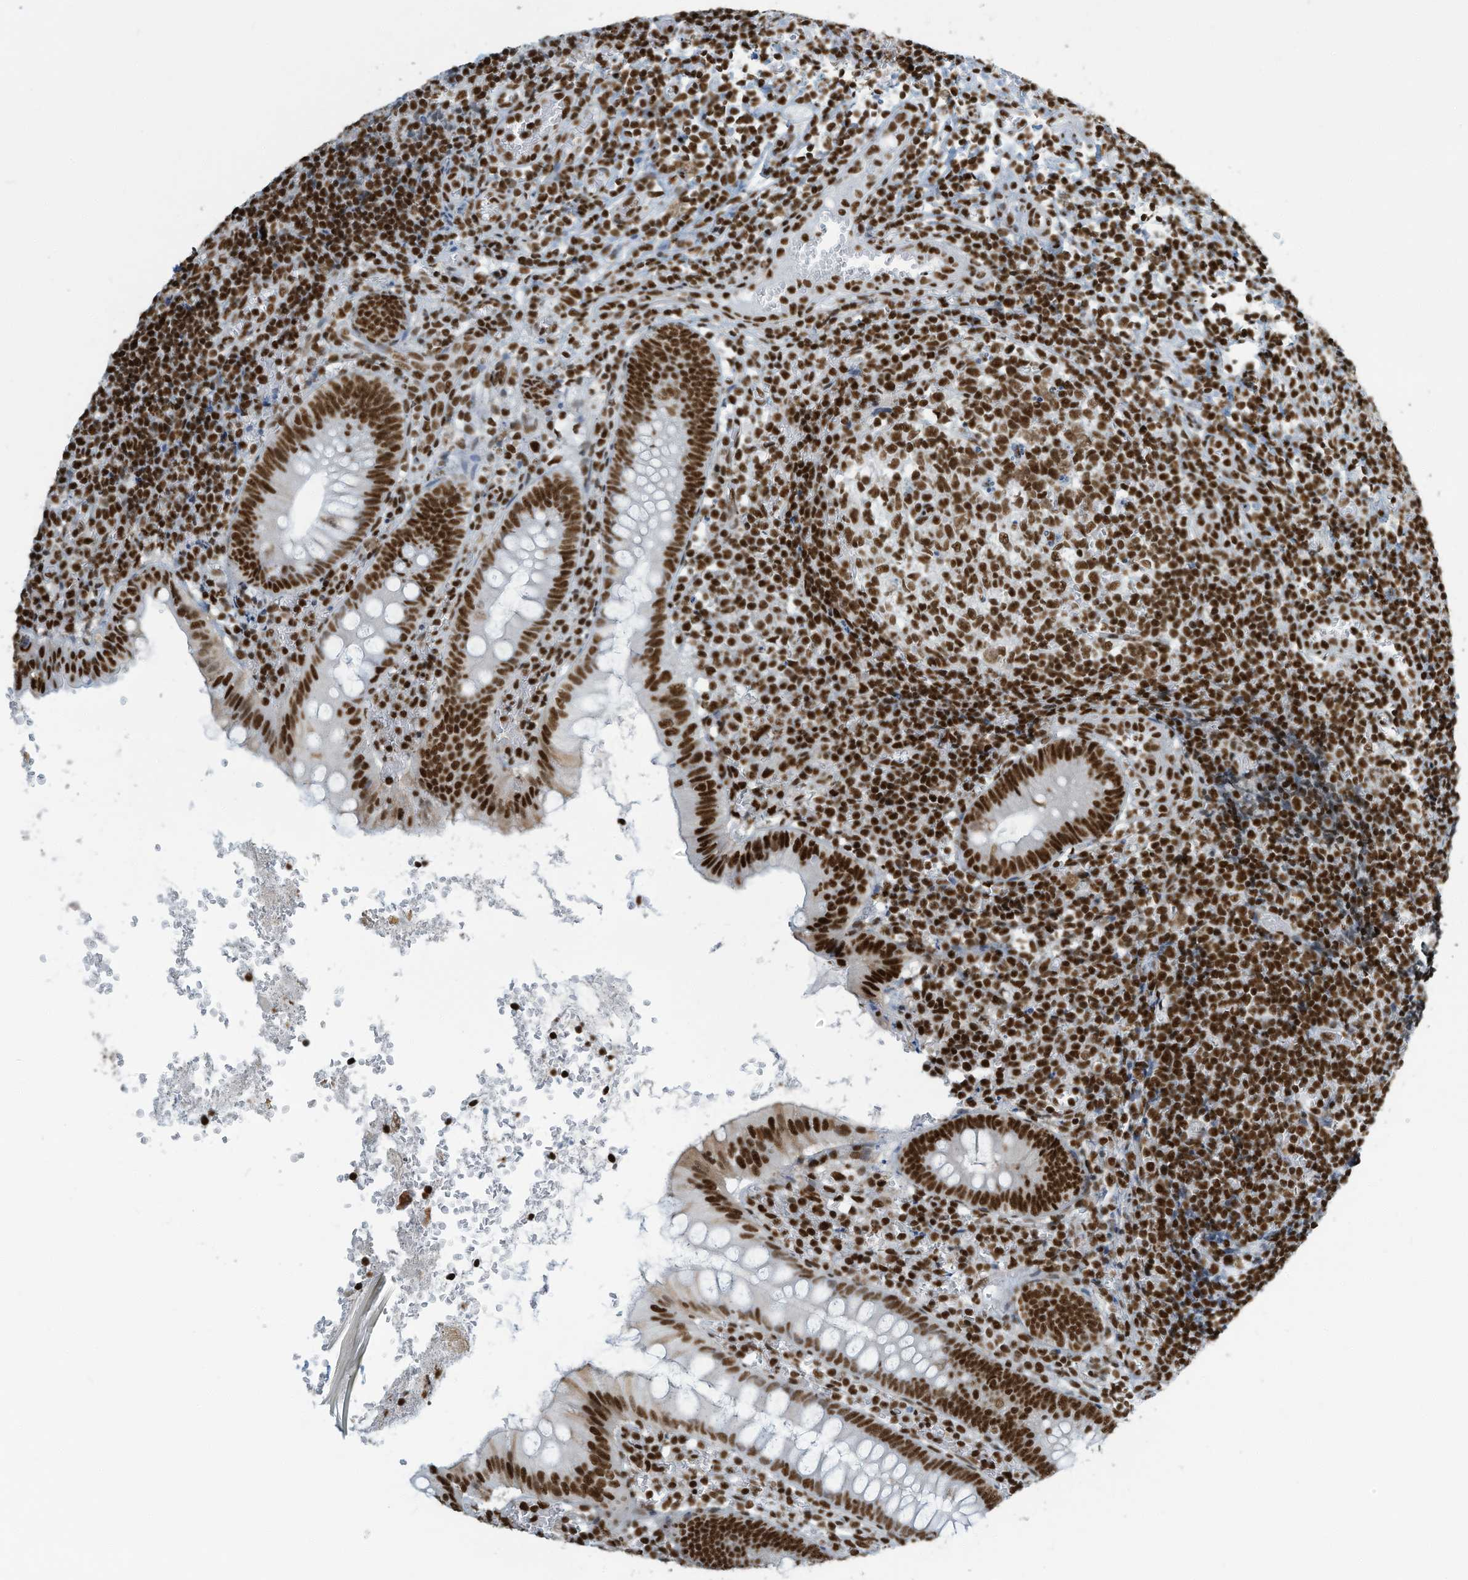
{"staining": {"intensity": "strong", "quantity": ">75%", "location": "nuclear"}, "tissue": "appendix", "cell_type": "Glandular cells", "image_type": "normal", "snomed": [{"axis": "morphology", "description": "Normal tissue, NOS"}, {"axis": "topography", "description": "Appendix"}], "caption": "Glandular cells reveal high levels of strong nuclear expression in about >75% of cells in unremarkable human appendix. The staining was performed using DAB, with brown indicating positive protein expression. Nuclei are stained blue with hematoxylin.", "gene": "ENSG00000257390", "patient": {"sex": "male", "age": 8}}